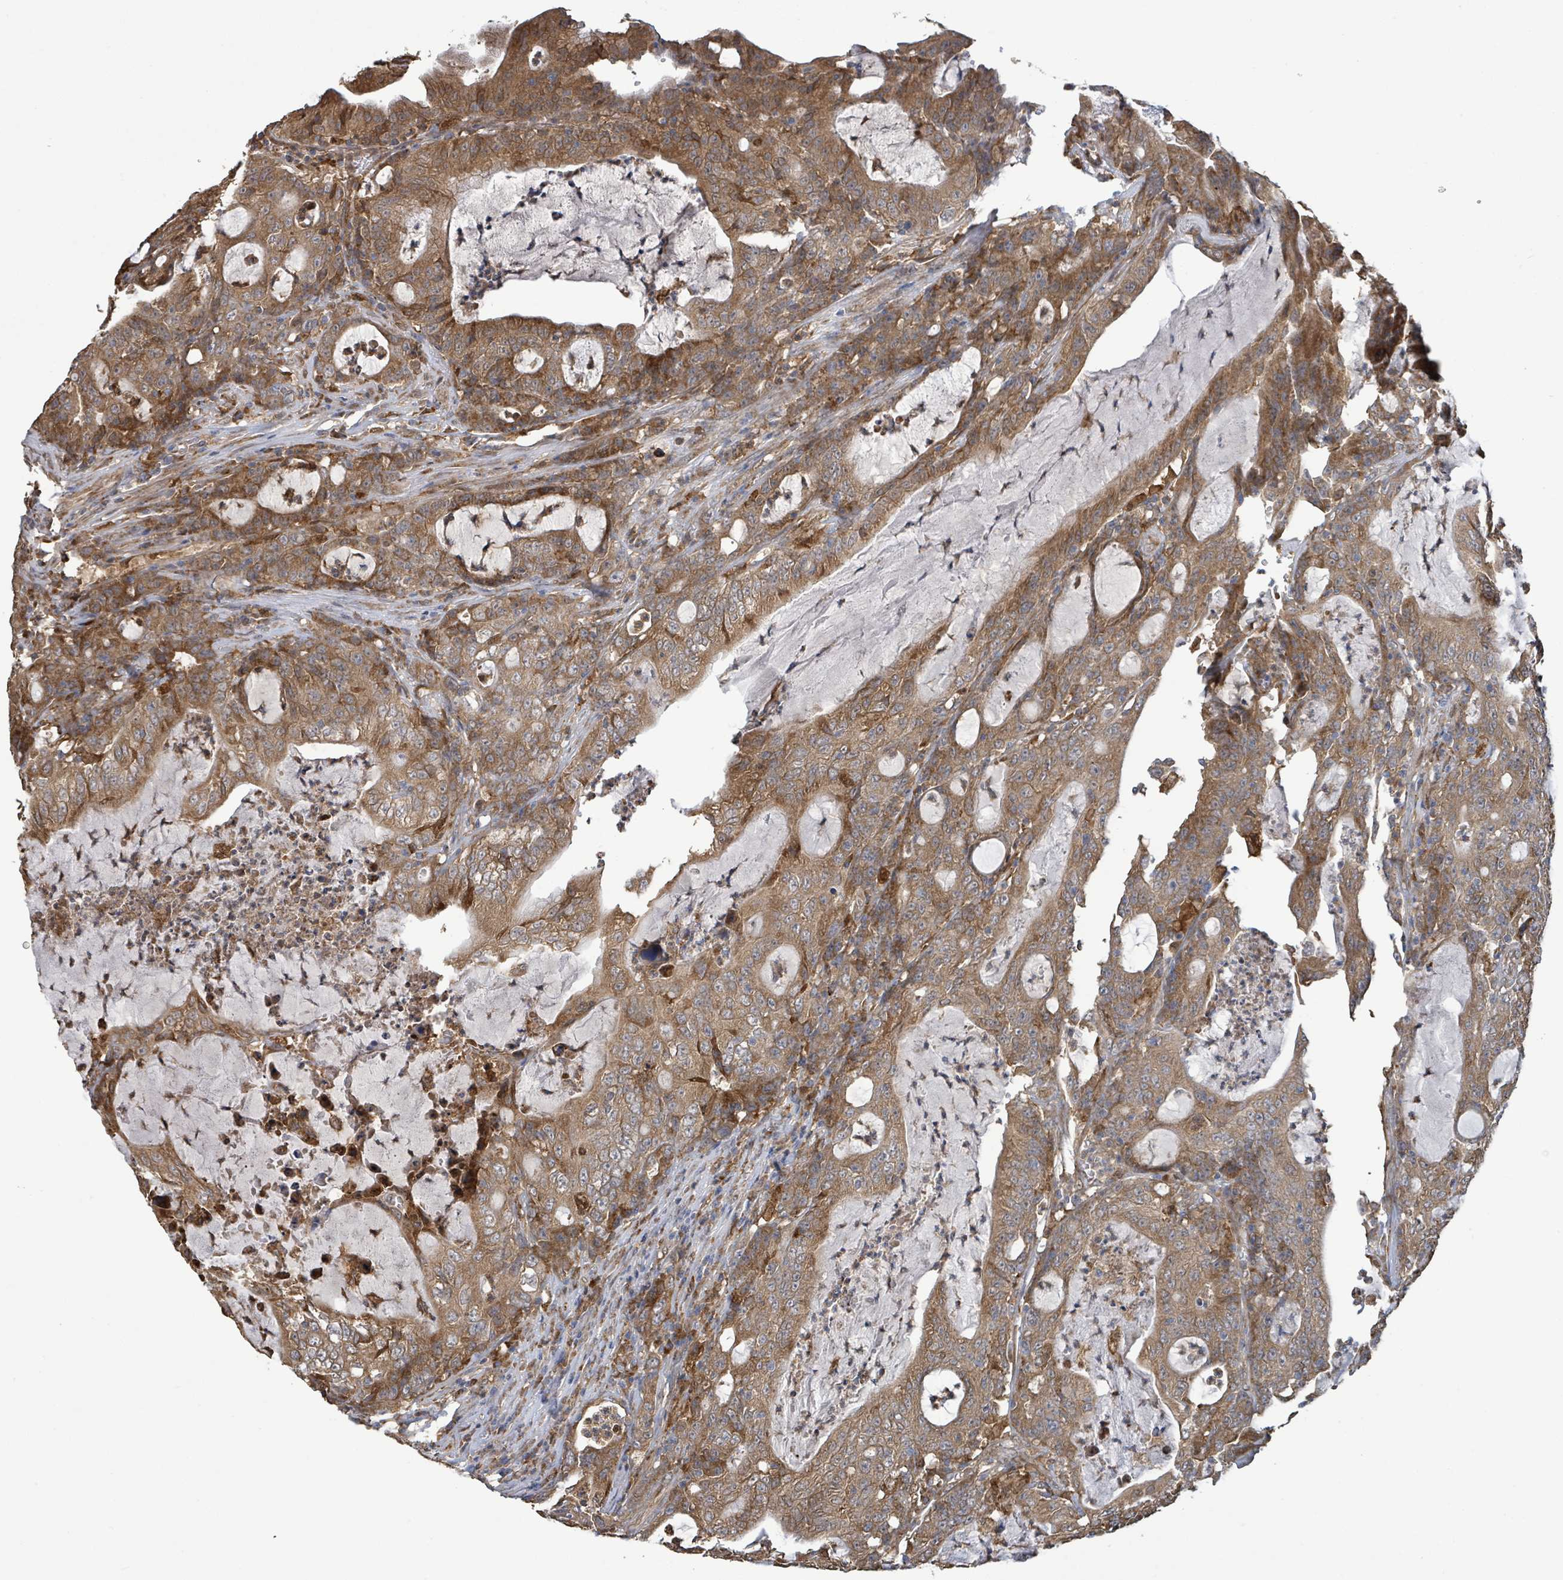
{"staining": {"intensity": "moderate", "quantity": ">75%", "location": "cytoplasmic/membranous"}, "tissue": "colorectal cancer", "cell_type": "Tumor cells", "image_type": "cancer", "snomed": [{"axis": "morphology", "description": "Adenocarcinoma, NOS"}, {"axis": "topography", "description": "Colon"}], "caption": "Colorectal cancer (adenocarcinoma) stained for a protein demonstrates moderate cytoplasmic/membranous positivity in tumor cells.", "gene": "ARPIN", "patient": {"sex": "male", "age": 83}}